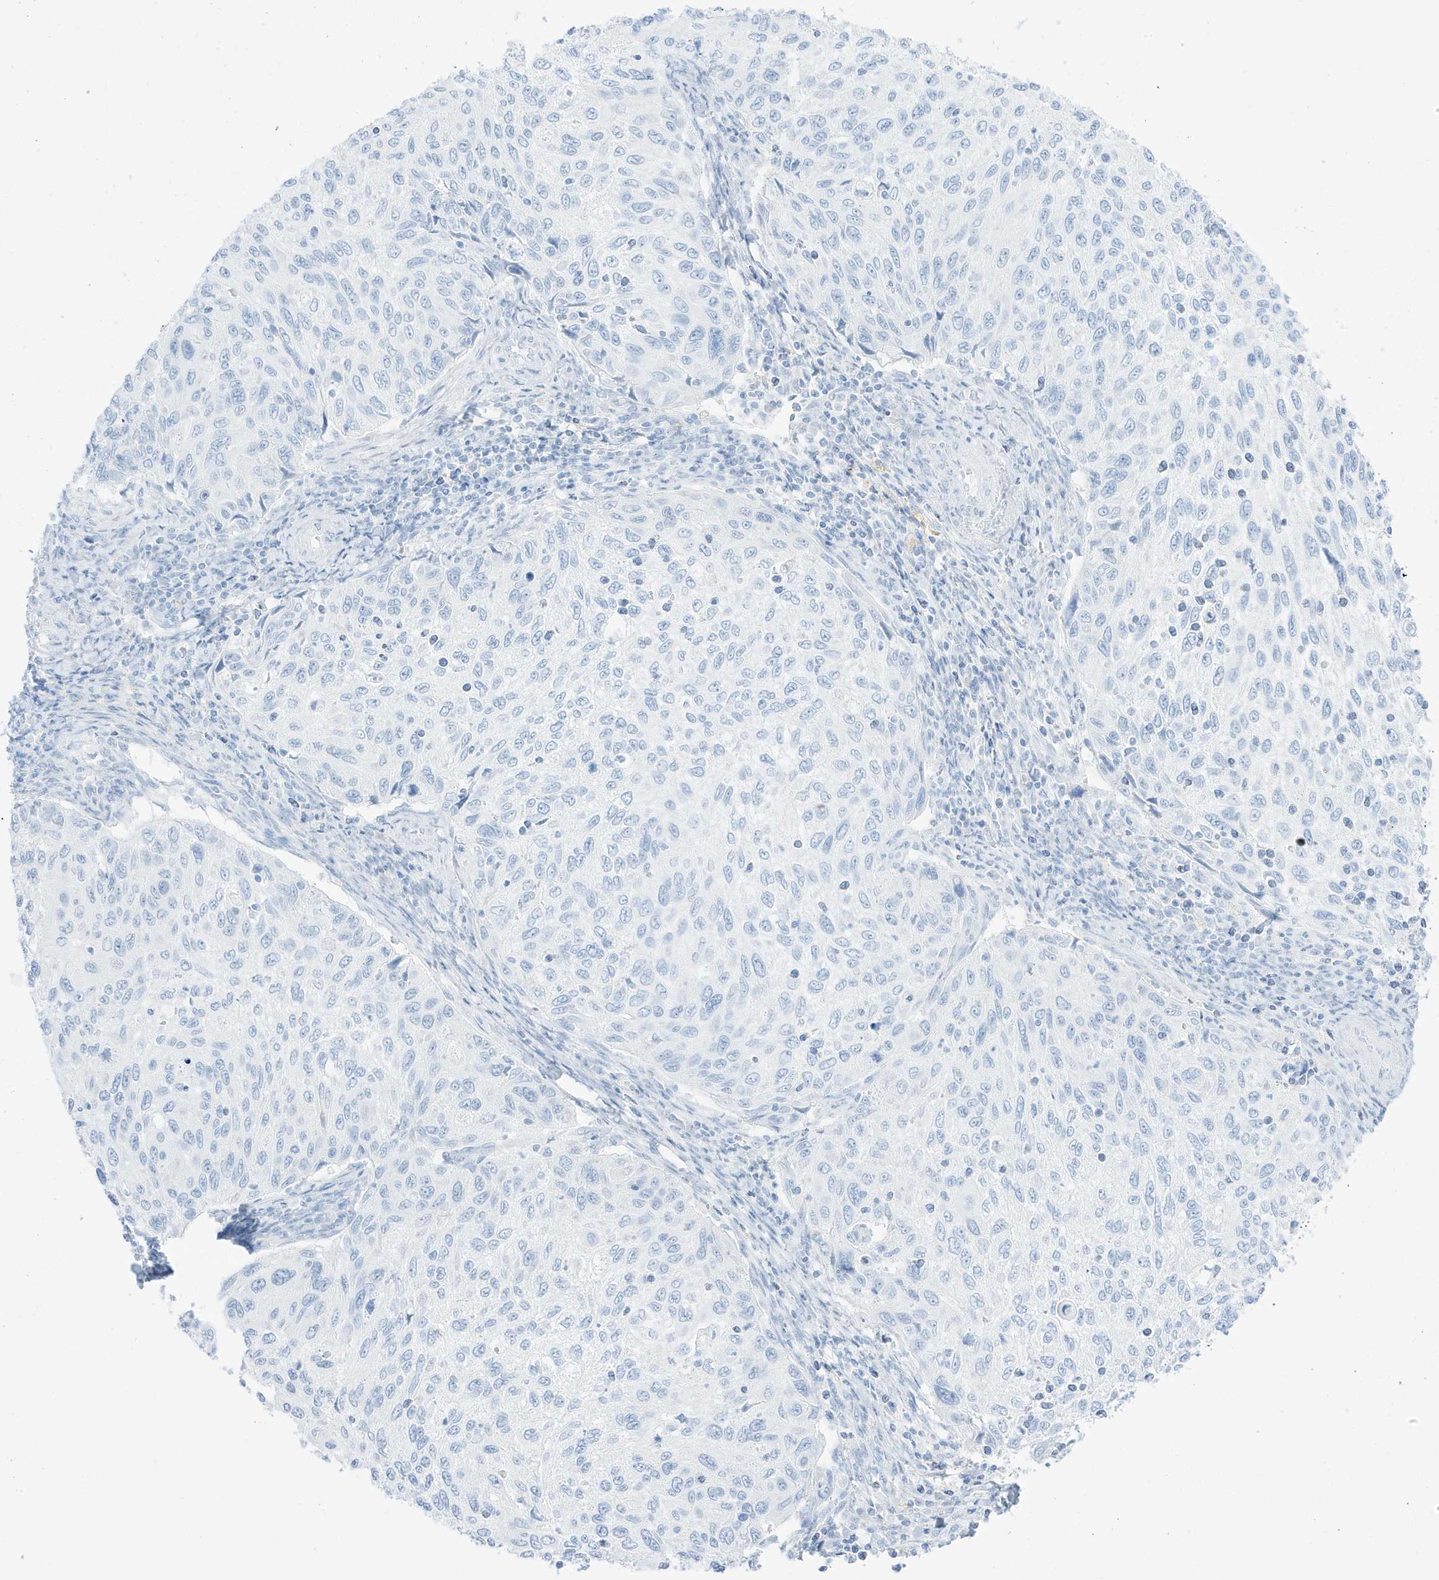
{"staining": {"intensity": "negative", "quantity": "none", "location": "none"}, "tissue": "cervical cancer", "cell_type": "Tumor cells", "image_type": "cancer", "snomed": [{"axis": "morphology", "description": "Squamous cell carcinoma, NOS"}, {"axis": "topography", "description": "Cervix"}], "caption": "The IHC photomicrograph has no significant staining in tumor cells of cervical cancer (squamous cell carcinoma) tissue.", "gene": "SLC22A13", "patient": {"sex": "female", "age": 70}}